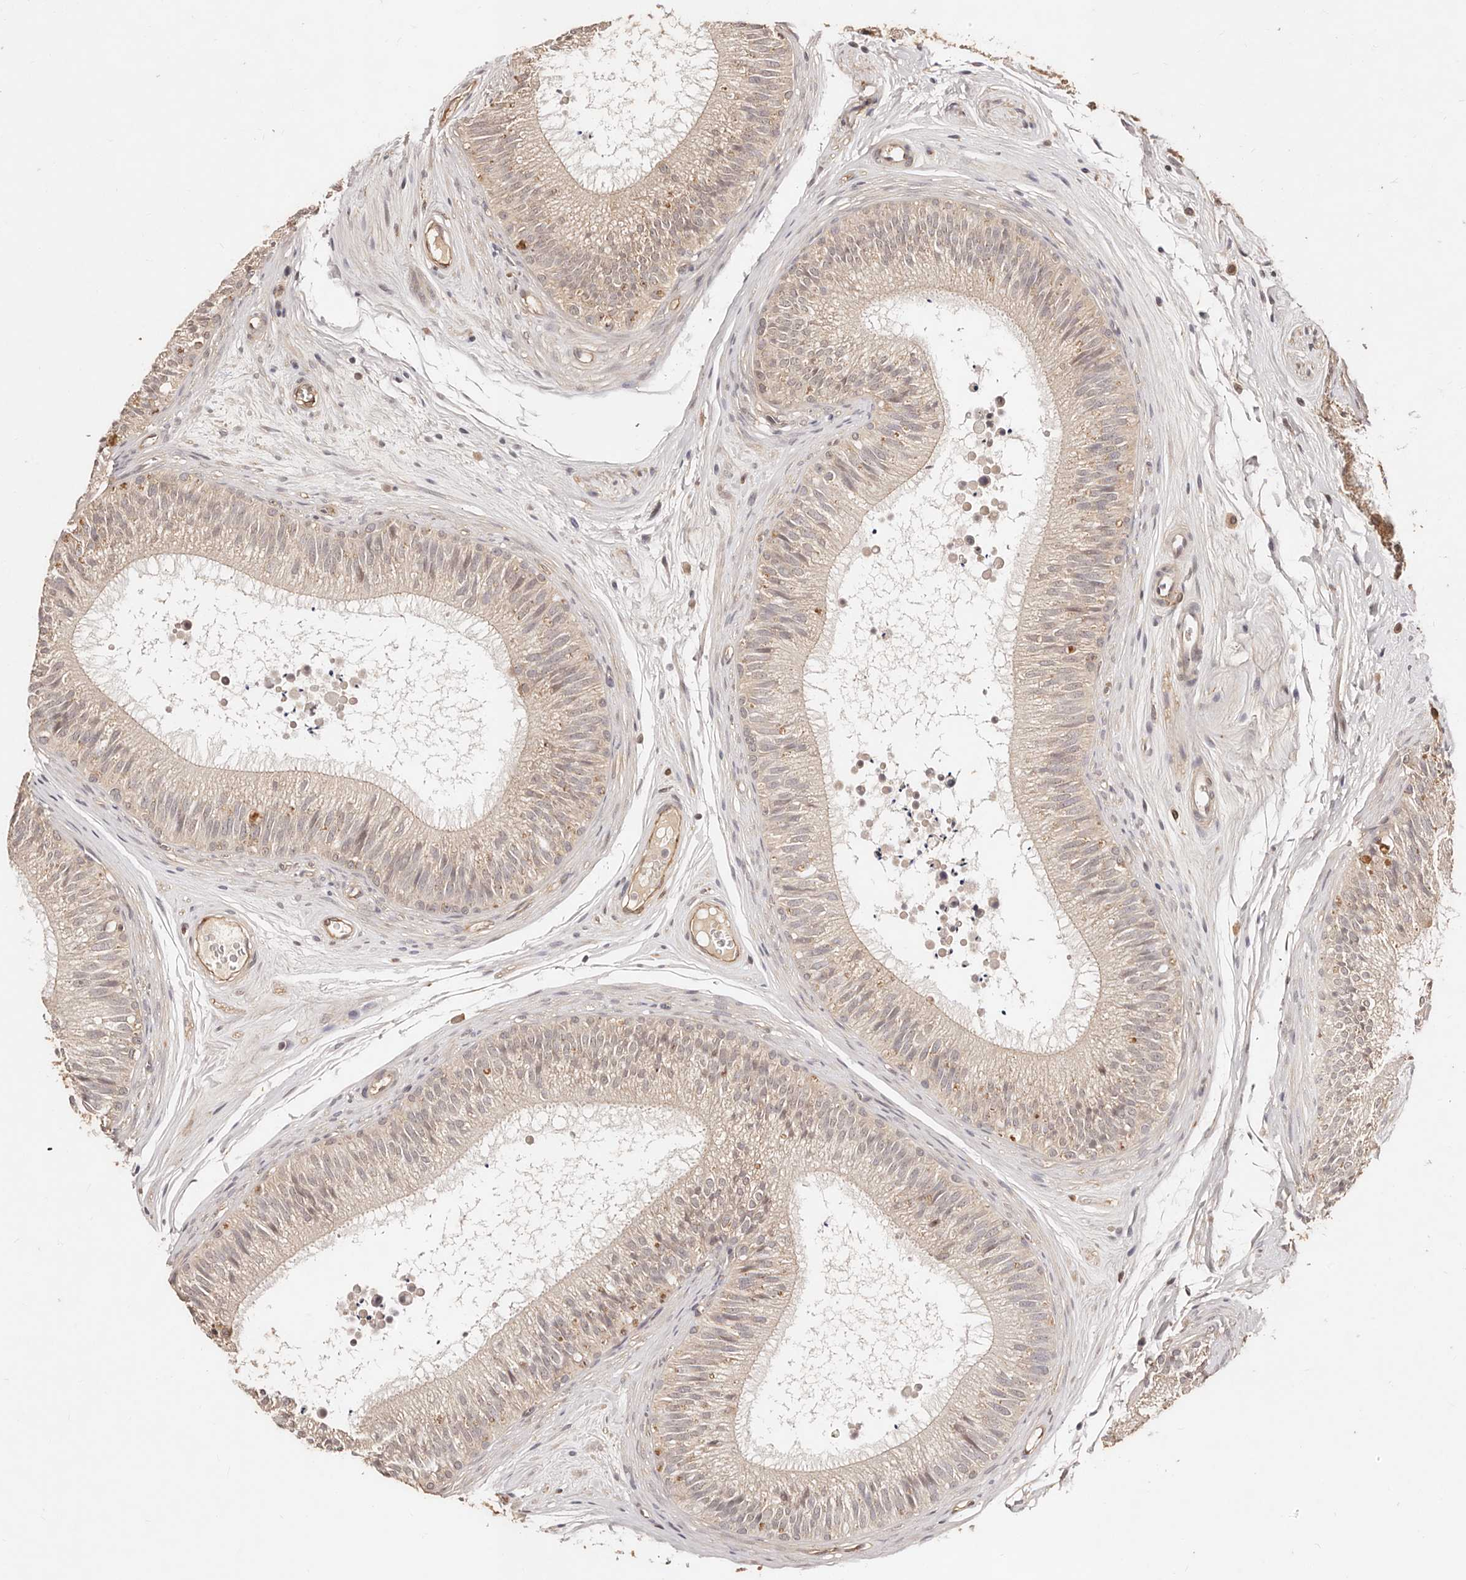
{"staining": {"intensity": "negative", "quantity": "none", "location": "none"}, "tissue": "epididymis", "cell_type": "Glandular cells", "image_type": "normal", "snomed": [{"axis": "morphology", "description": "Normal tissue, NOS"}, {"axis": "topography", "description": "Epididymis"}], "caption": "Immunohistochemistry (IHC) of normal human epididymis shows no expression in glandular cells.", "gene": "CCL14", "patient": {"sex": "male", "age": 29}}